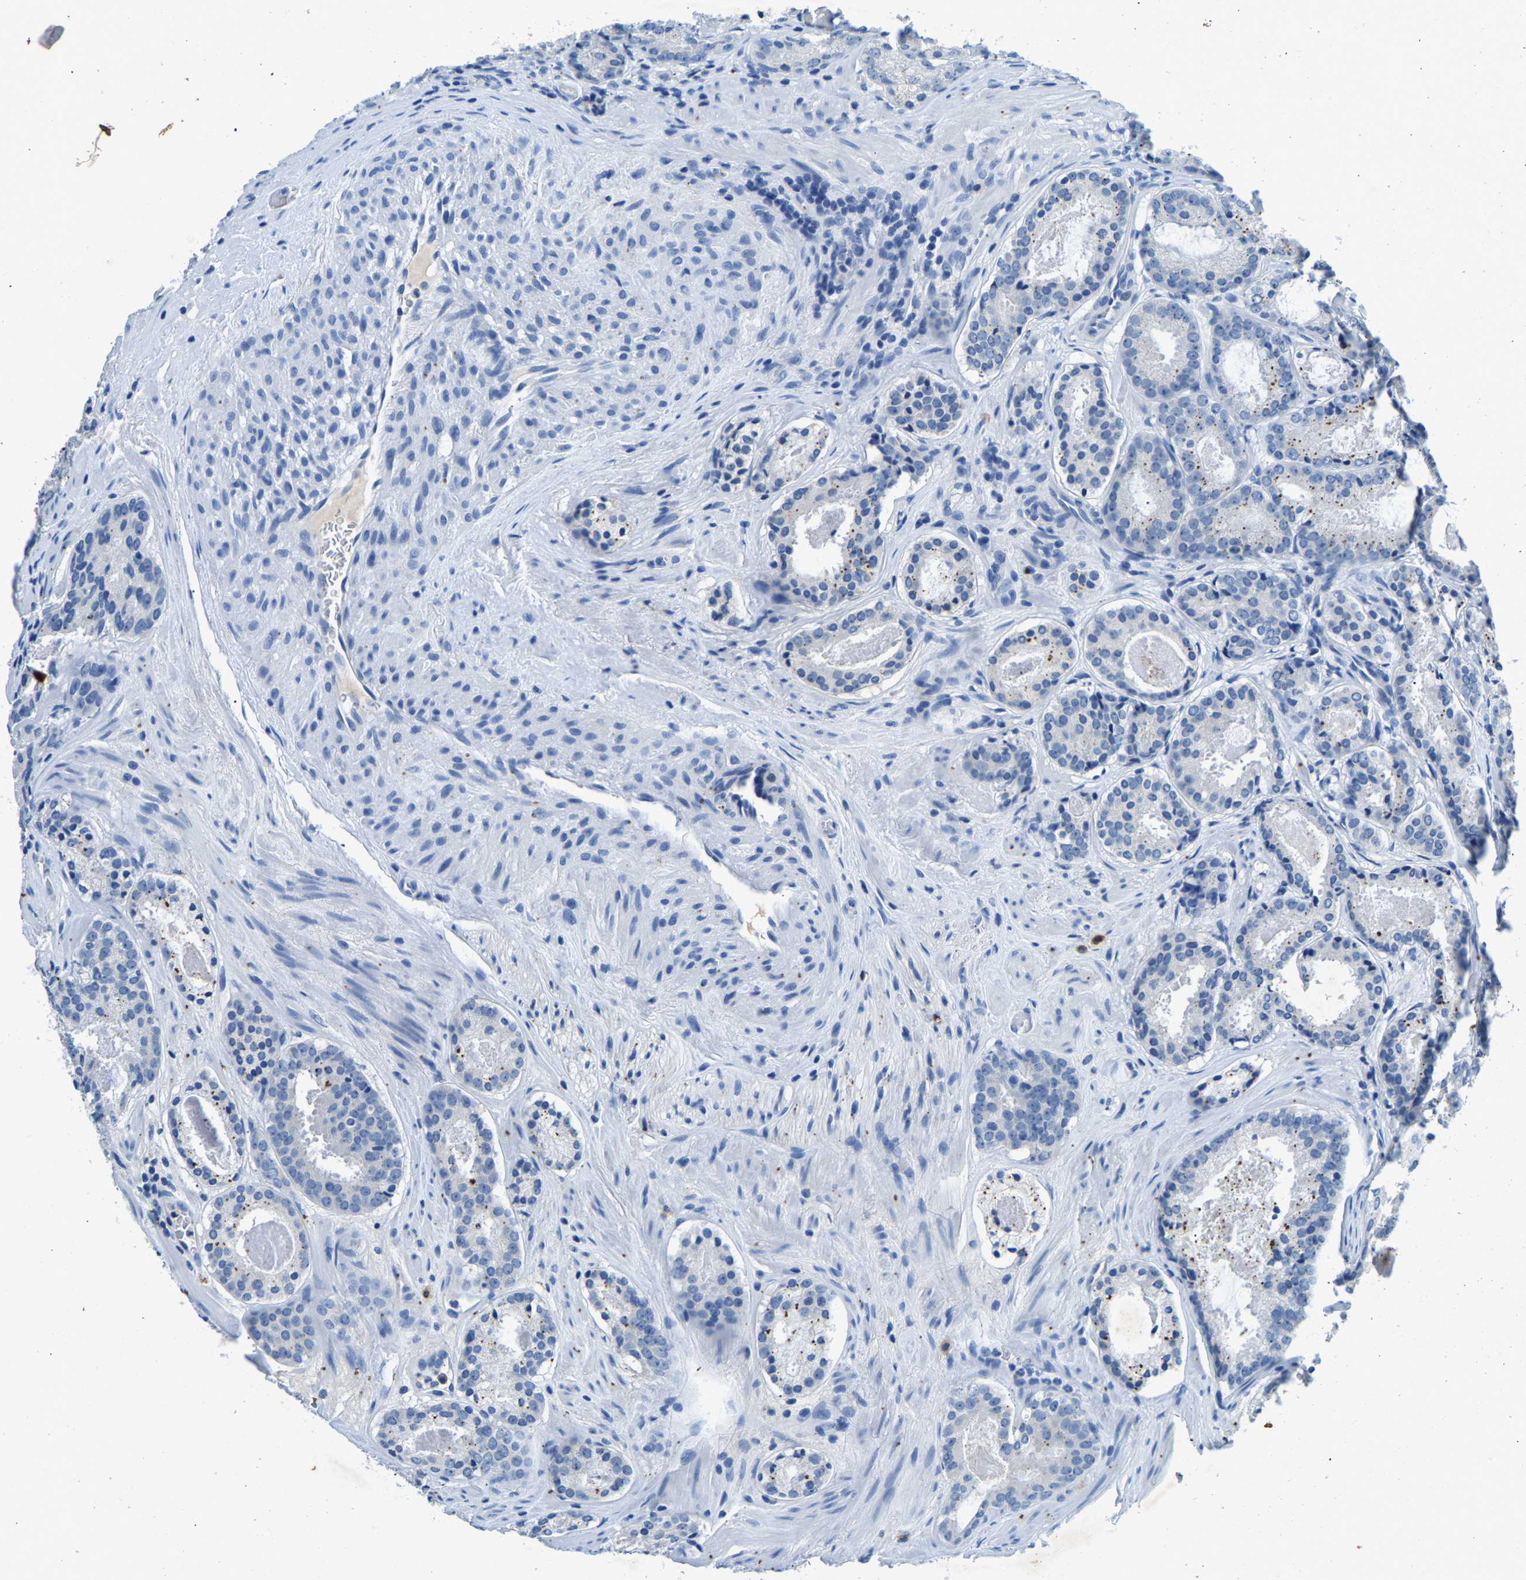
{"staining": {"intensity": "negative", "quantity": "none", "location": "none"}, "tissue": "prostate cancer", "cell_type": "Tumor cells", "image_type": "cancer", "snomed": [{"axis": "morphology", "description": "Adenocarcinoma, Low grade"}, {"axis": "topography", "description": "Prostate"}], "caption": "The photomicrograph shows no staining of tumor cells in prostate cancer. Brightfield microscopy of immunohistochemistry stained with DAB (brown) and hematoxylin (blue), captured at high magnification.", "gene": "UBN2", "patient": {"sex": "male", "age": 69}}